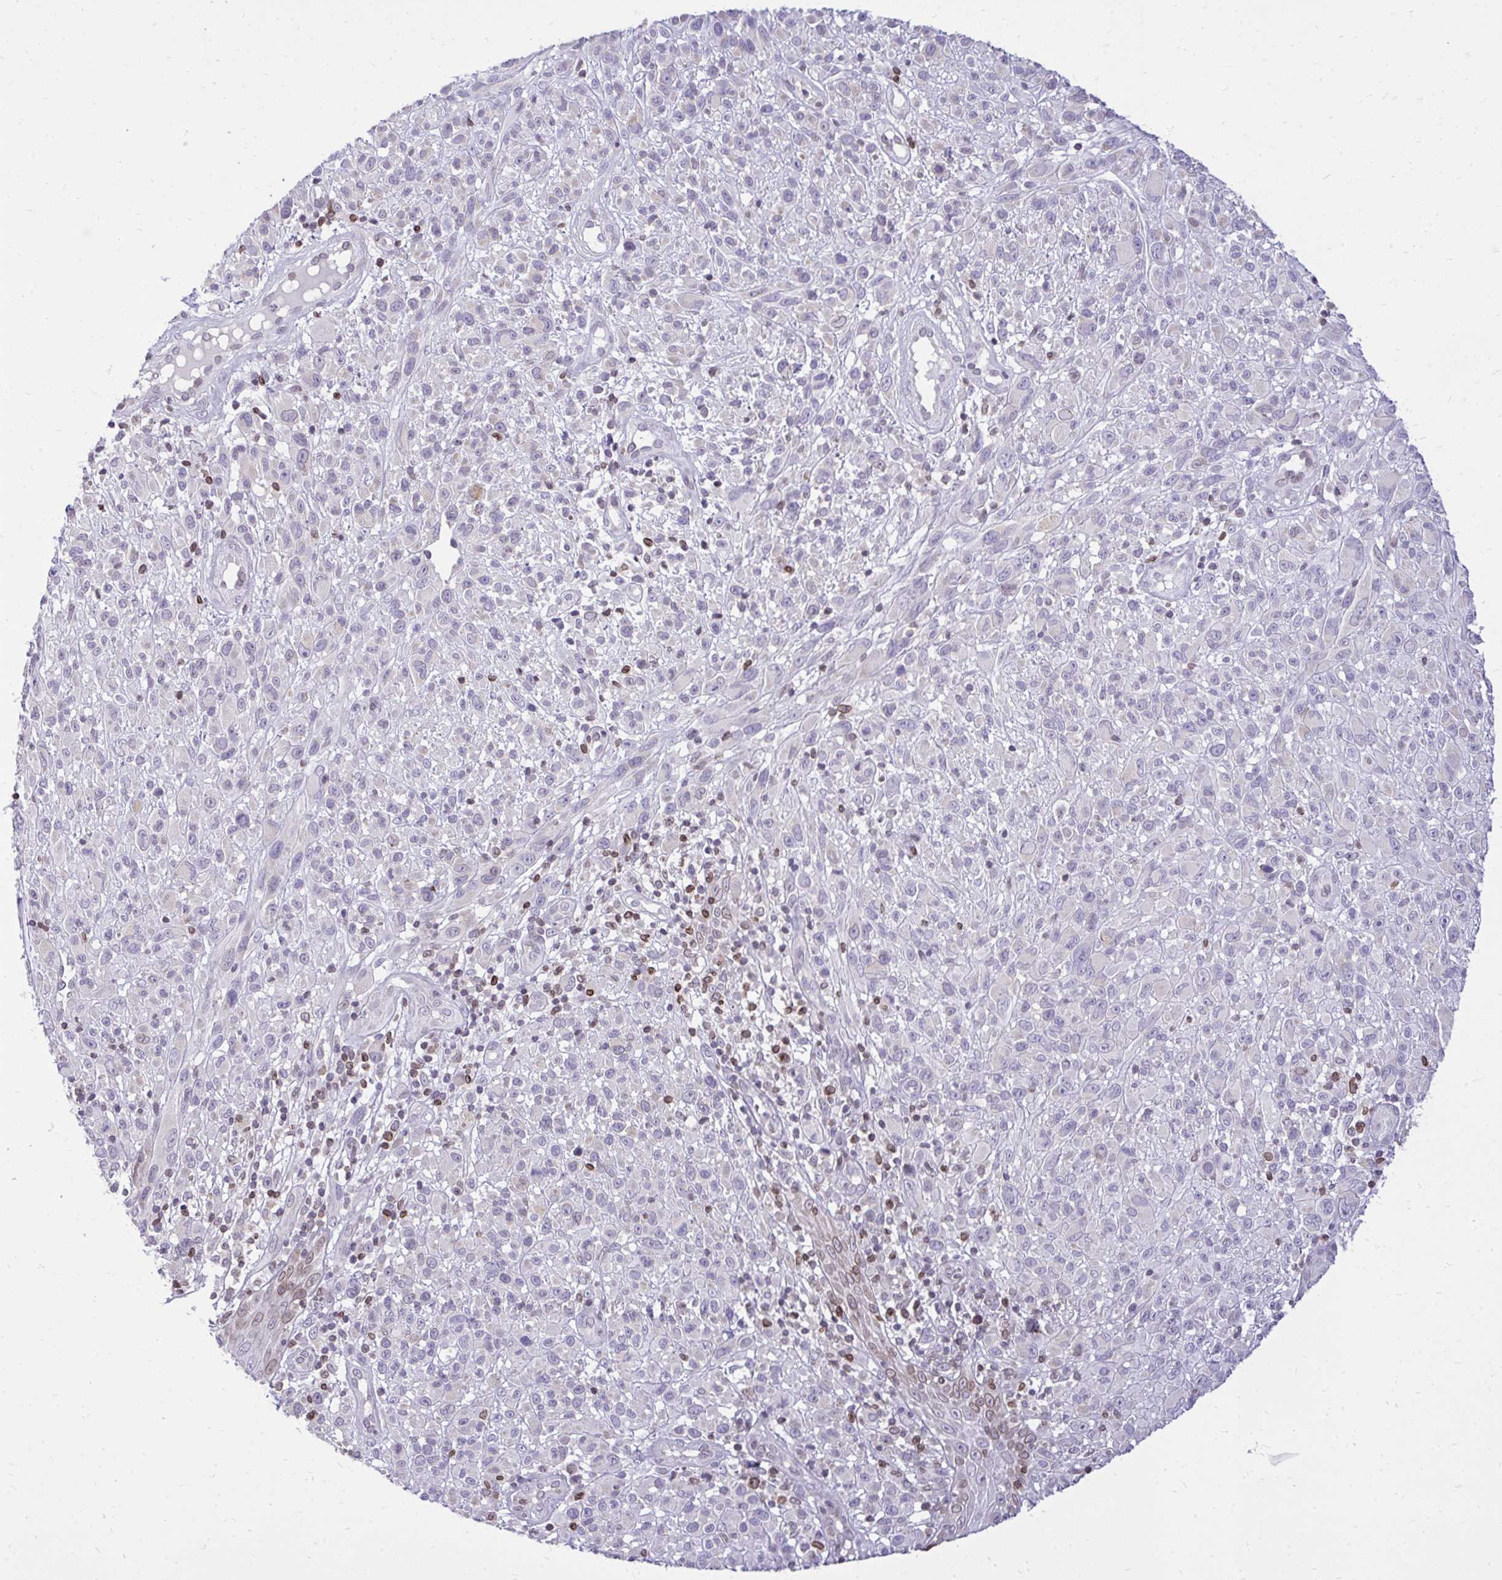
{"staining": {"intensity": "negative", "quantity": "none", "location": "none"}, "tissue": "melanoma", "cell_type": "Tumor cells", "image_type": "cancer", "snomed": [{"axis": "morphology", "description": "Malignant melanoma, NOS"}, {"axis": "topography", "description": "Skin"}], "caption": "Melanoma was stained to show a protein in brown. There is no significant staining in tumor cells.", "gene": "RPS6KA2", "patient": {"sex": "male", "age": 68}}